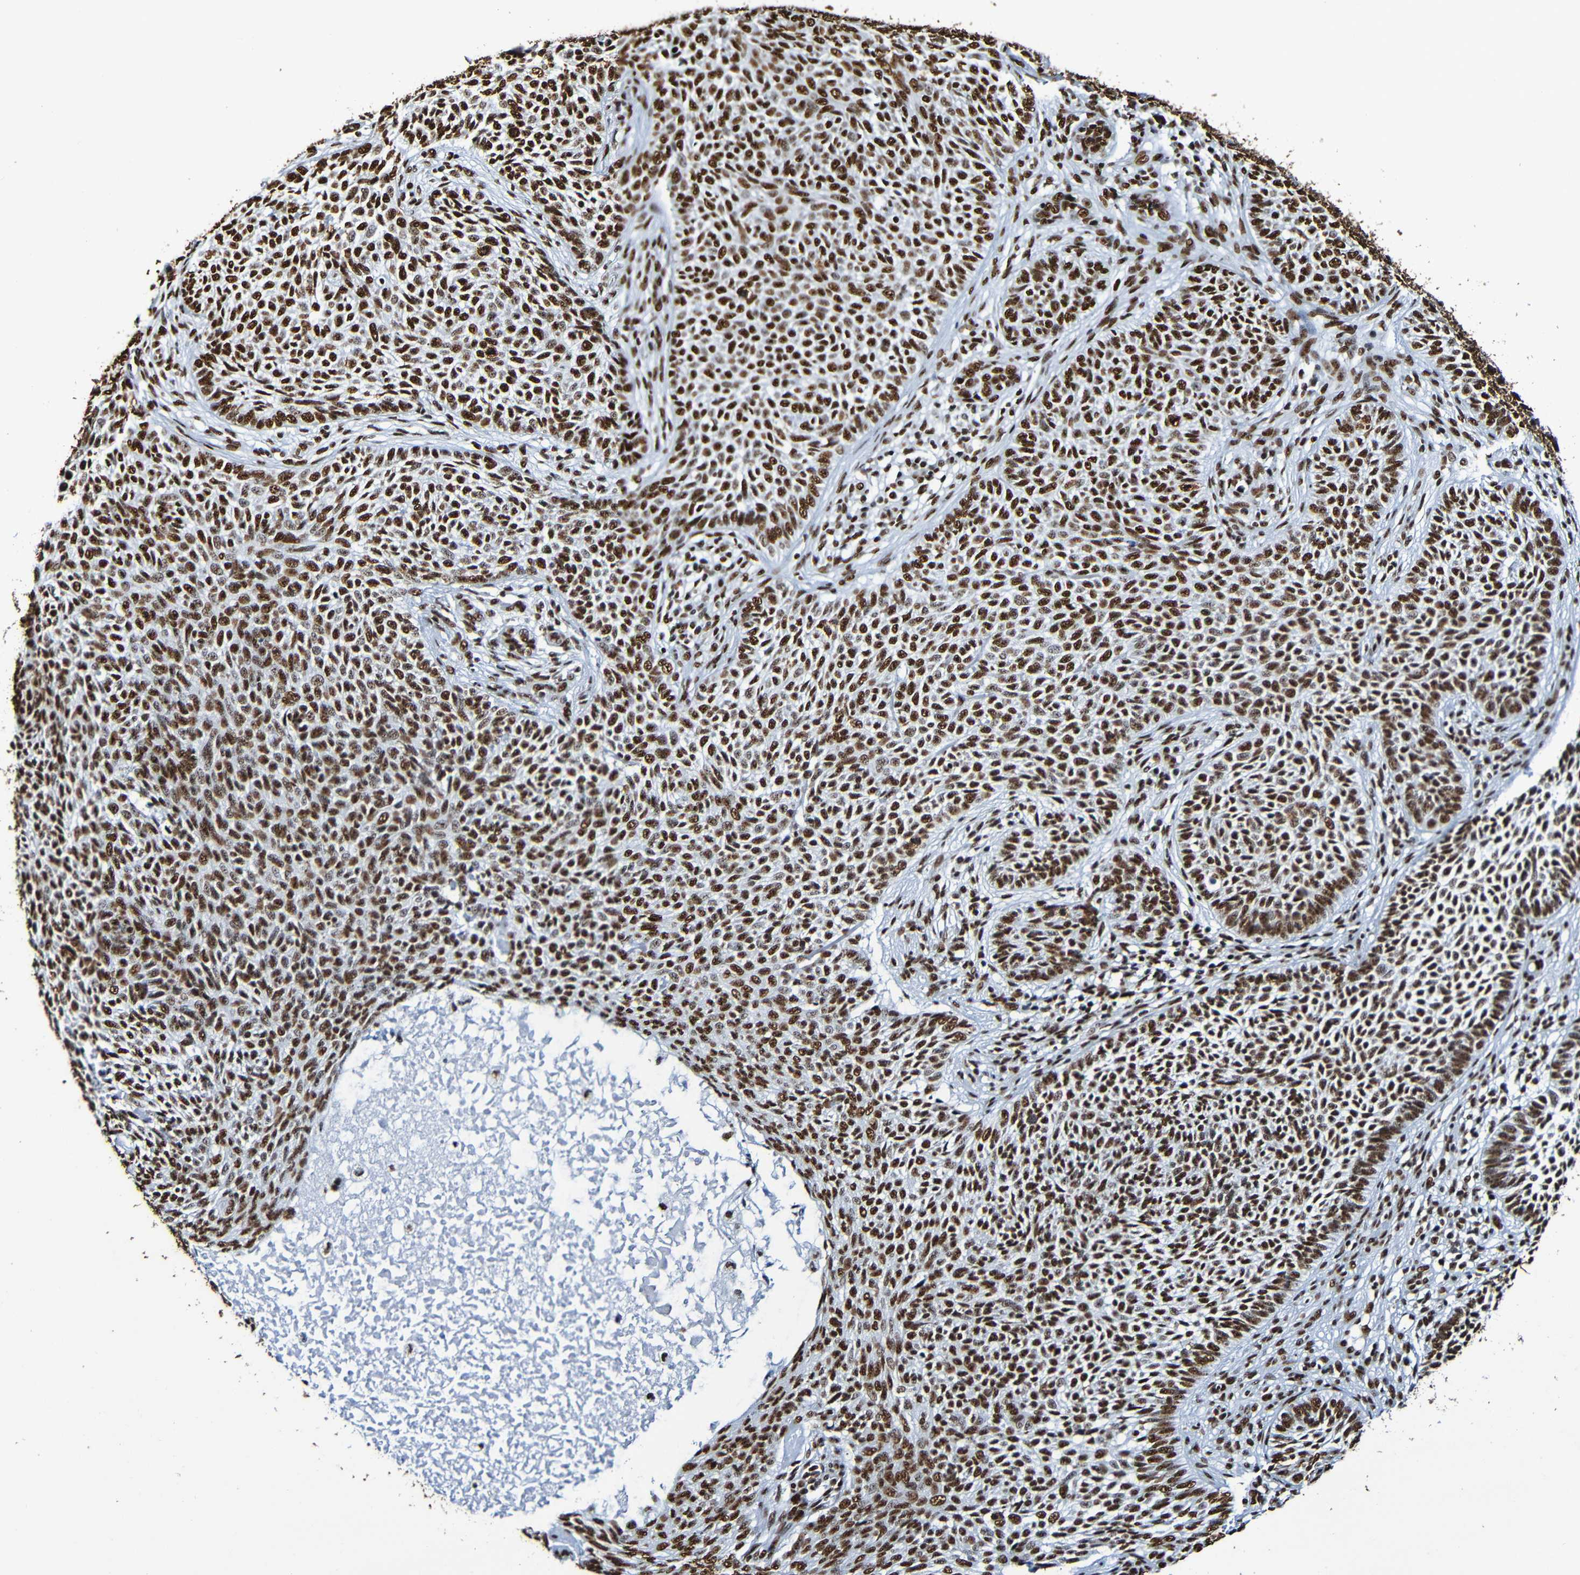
{"staining": {"intensity": "strong", "quantity": ">75%", "location": "nuclear"}, "tissue": "skin cancer", "cell_type": "Tumor cells", "image_type": "cancer", "snomed": [{"axis": "morphology", "description": "Basal cell carcinoma"}, {"axis": "topography", "description": "Skin"}], "caption": "Basal cell carcinoma (skin) stained for a protein (brown) demonstrates strong nuclear positive positivity in approximately >75% of tumor cells.", "gene": "SRSF3", "patient": {"sex": "male", "age": 87}}